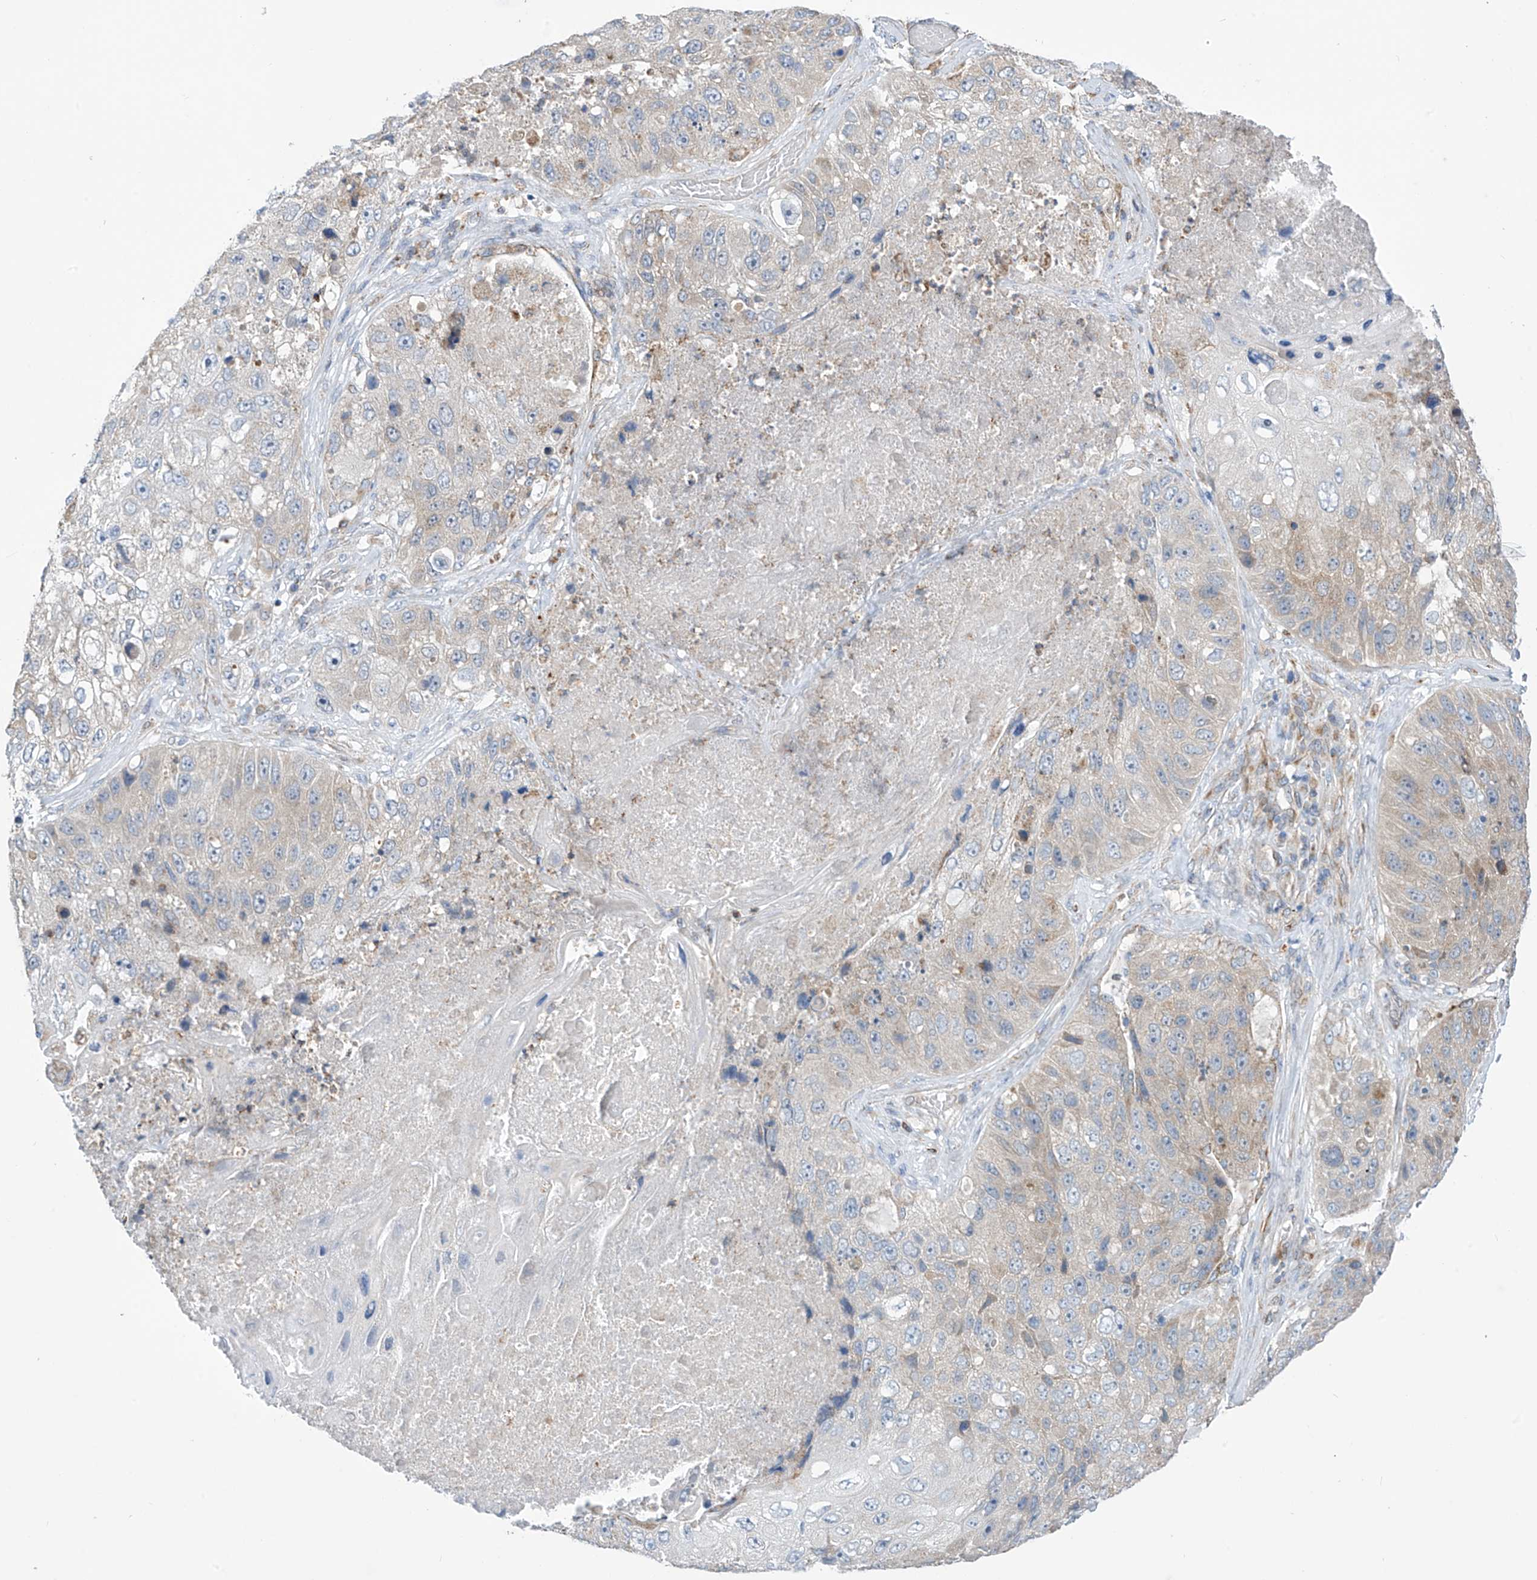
{"staining": {"intensity": "negative", "quantity": "none", "location": "none"}, "tissue": "lung cancer", "cell_type": "Tumor cells", "image_type": "cancer", "snomed": [{"axis": "morphology", "description": "Squamous cell carcinoma, NOS"}, {"axis": "topography", "description": "Lung"}], "caption": "Tumor cells are negative for protein expression in human lung squamous cell carcinoma.", "gene": "EIF5B", "patient": {"sex": "male", "age": 61}}